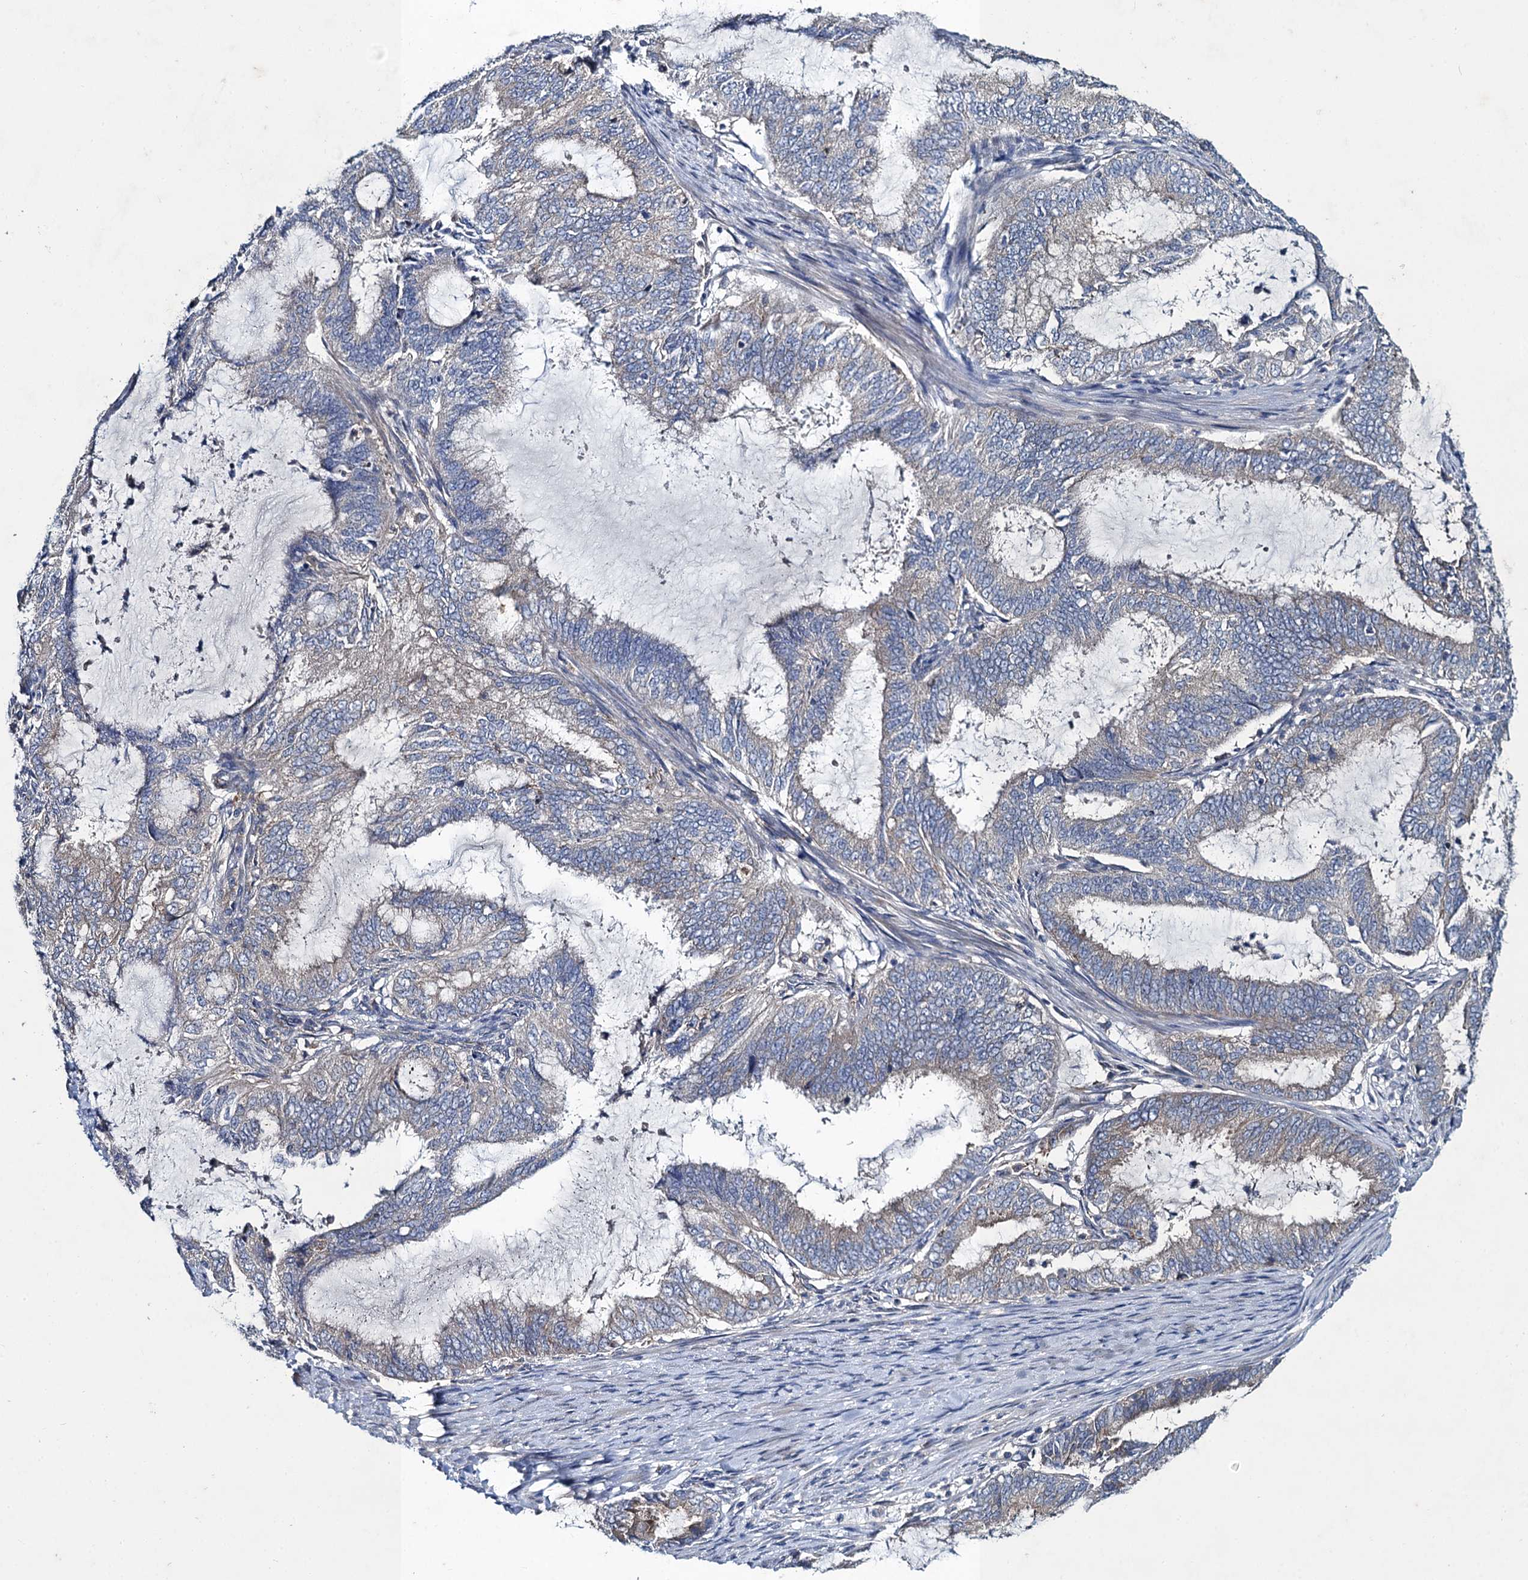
{"staining": {"intensity": "negative", "quantity": "none", "location": "none"}, "tissue": "endometrial cancer", "cell_type": "Tumor cells", "image_type": "cancer", "snomed": [{"axis": "morphology", "description": "Adenocarcinoma, NOS"}, {"axis": "topography", "description": "Endometrium"}], "caption": "High magnification brightfield microscopy of endometrial cancer (adenocarcinoma) stained with DAB (3,3'-diaminobenzidine) (brown) and counterstained with hematoxylin (blue): tumor cells show no significant expression.", "gene": "SNAP29", "patient": {"sex": "female", "age": 51}}